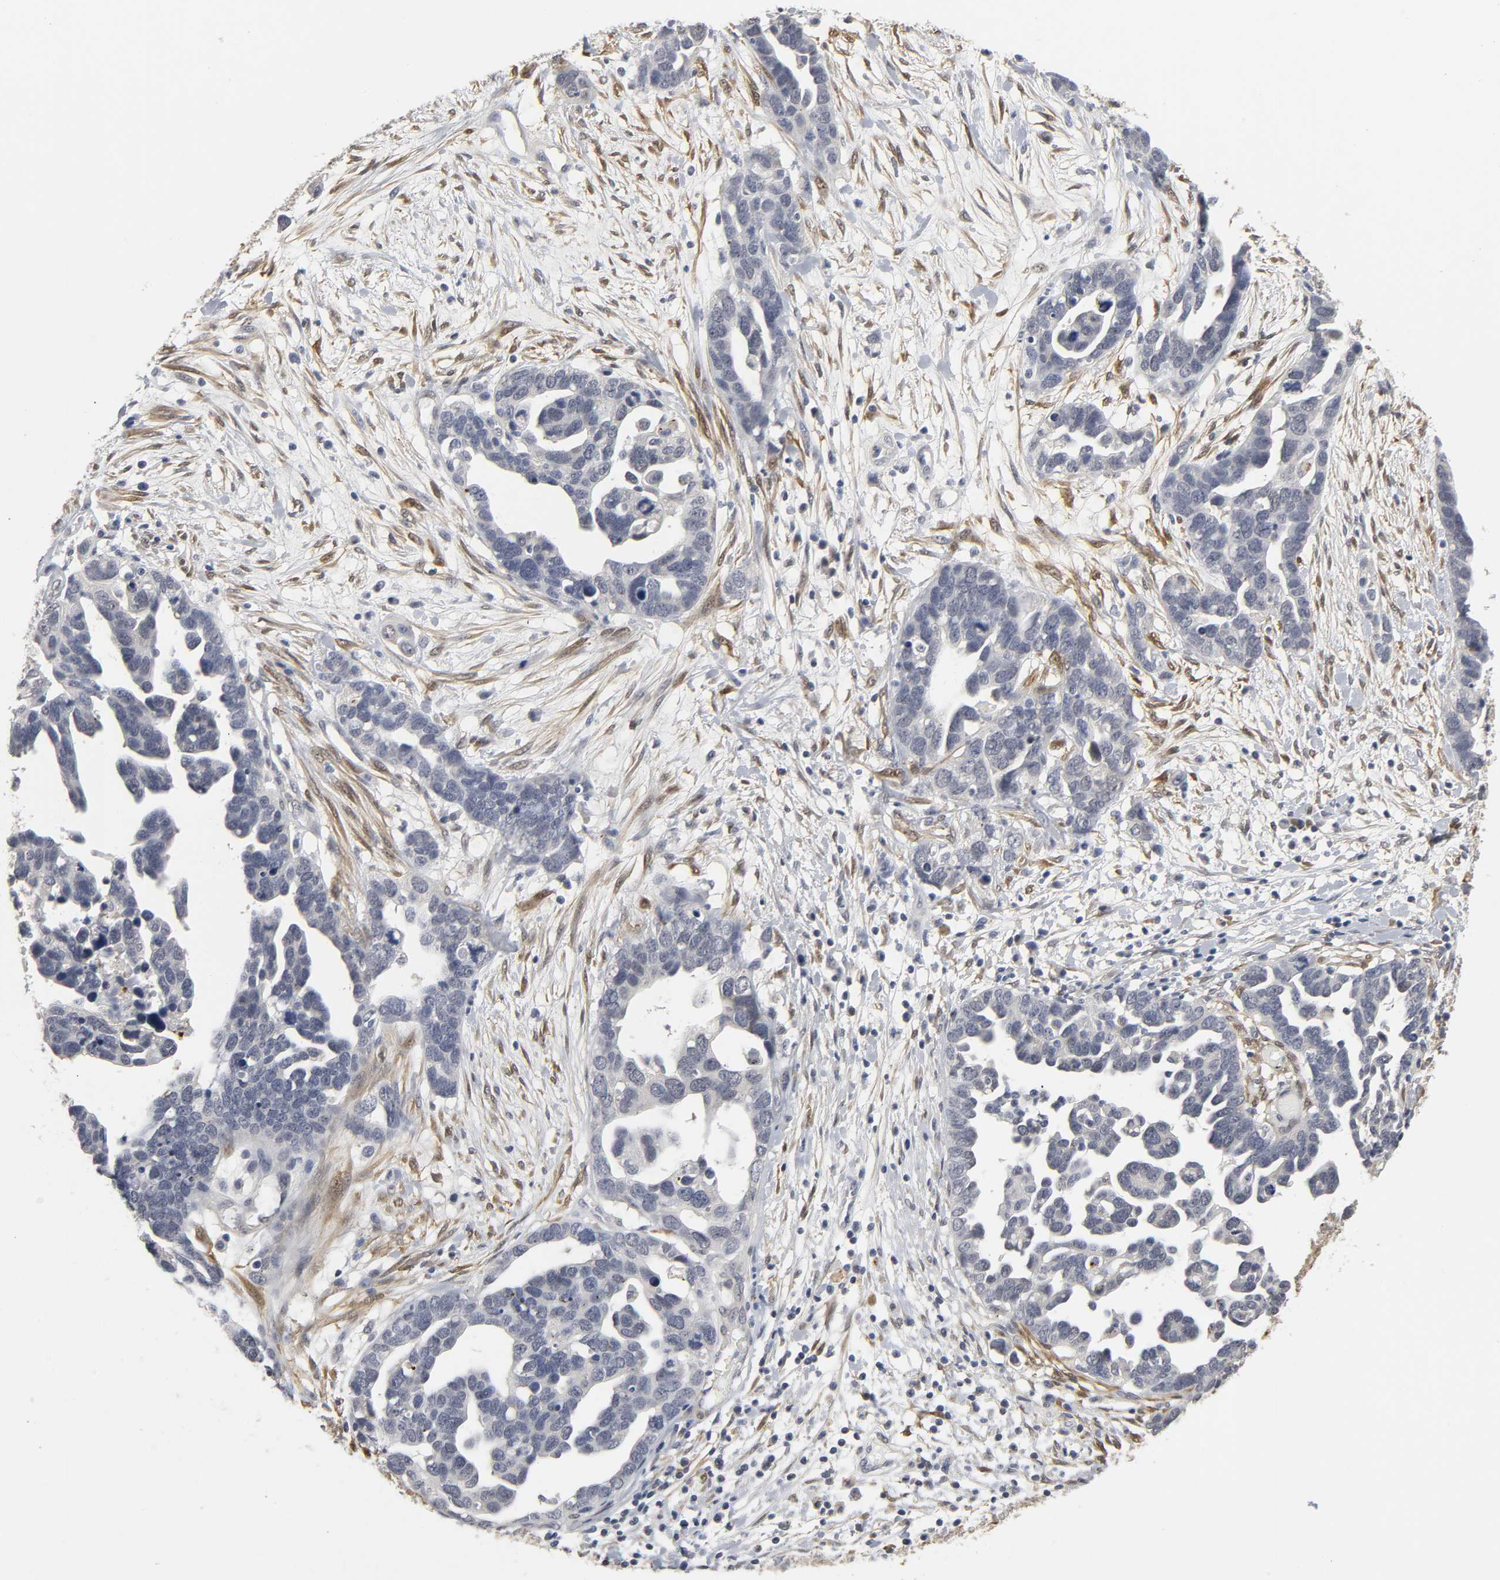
{"staining": {"intensity": "negative", "quantity": "none", "location": "none"}, "tissue": "ovarian cancer", "cell_type": "Tumor cells", "image_type": "cancer", "snomed": [{"axis": "morphology", "description": "Cystadenocarcinoma, serous, NOS"}, {"axis": "topography", "description": "Ovary"}], "caption": "A photomicrograph of ovarian cancer stained for a protein displays no brown staining in tumor cells. (DAB IHC with hematoxylin counter stain).", "gene": "PDLIM3", "patient": {"sex": "female", "age": 54}}